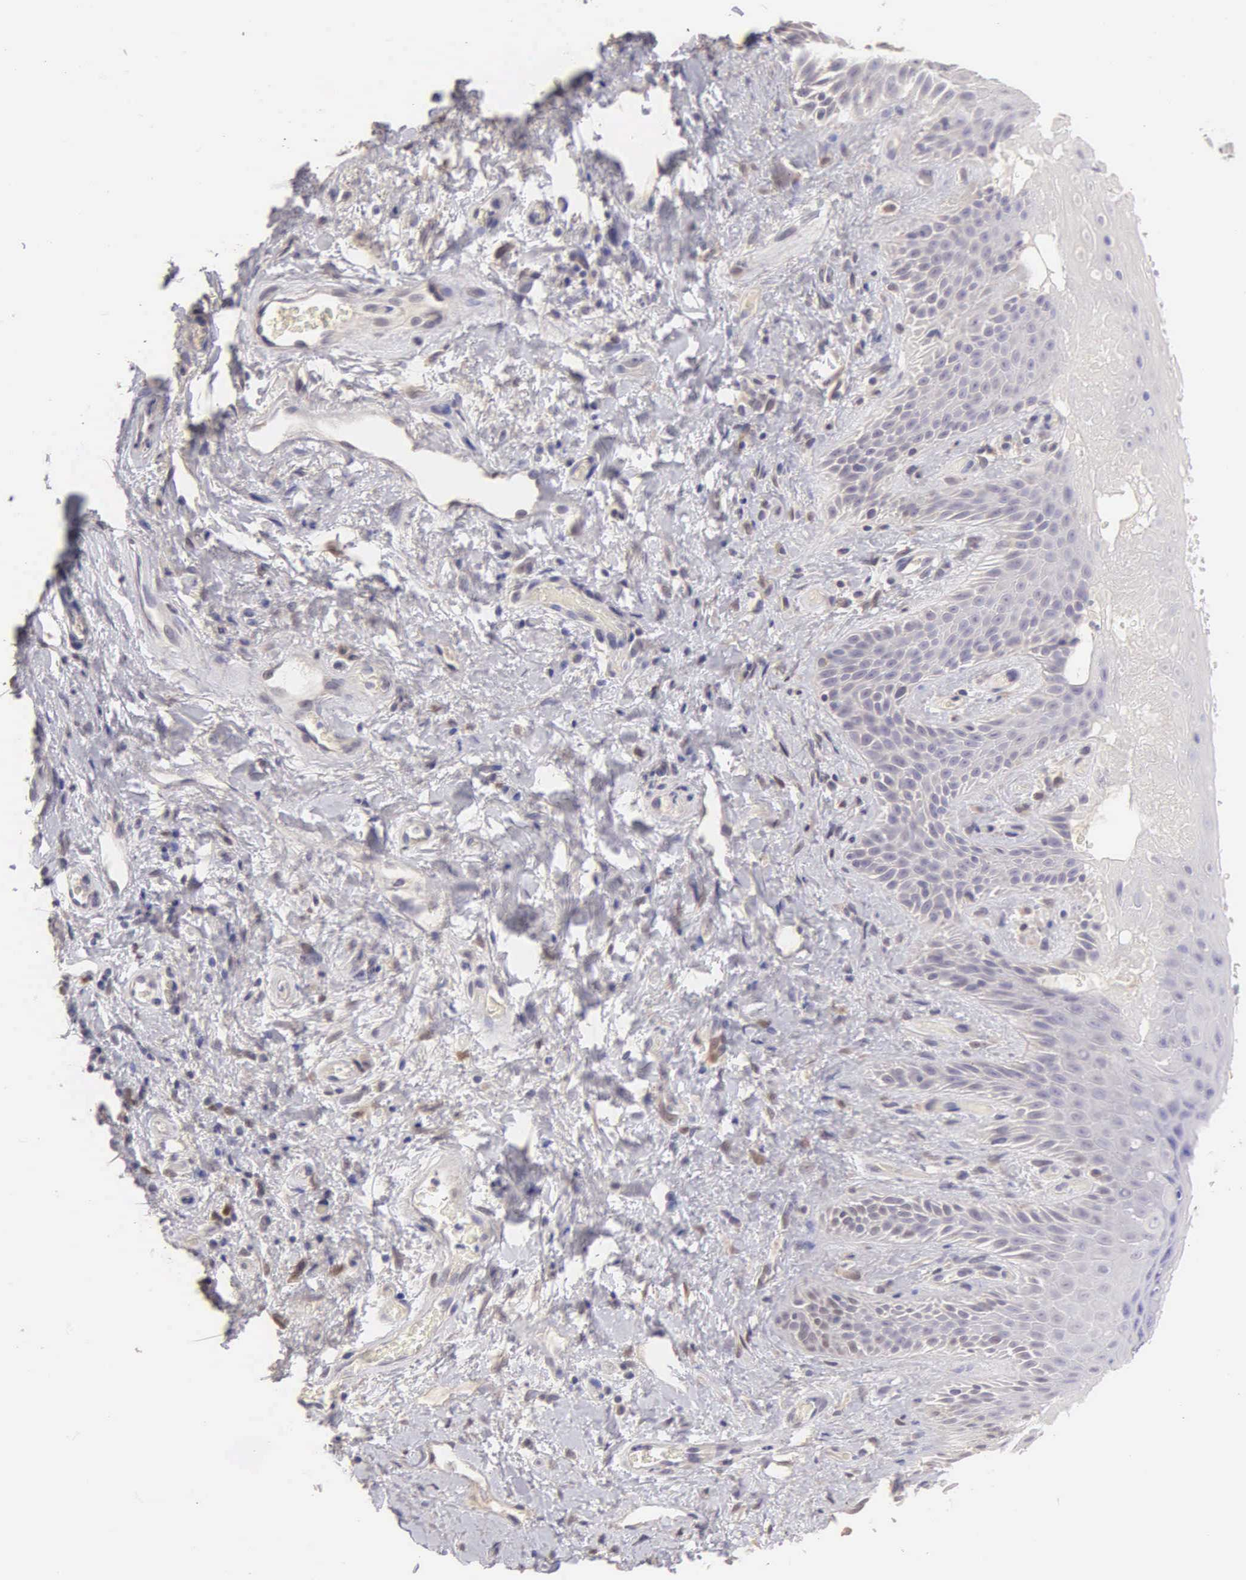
{"staining": {"intensity": "weak", "quantity": "<25%", "location": "nuclear"}, "tissue": "skin", "cell_type": "Epidermal cells", "image_type": "normal", "snomed": [{"axis": "morphology", "description": "Normal tissue, NOS"}, {"axis": "topography", "description": "Anal"}], "caption": "A micrograph of skin stained for a protein displays no brown staining in epidermal cells.", "gene": "ESR1", "patient": {"sex": "male", "age": 78}}